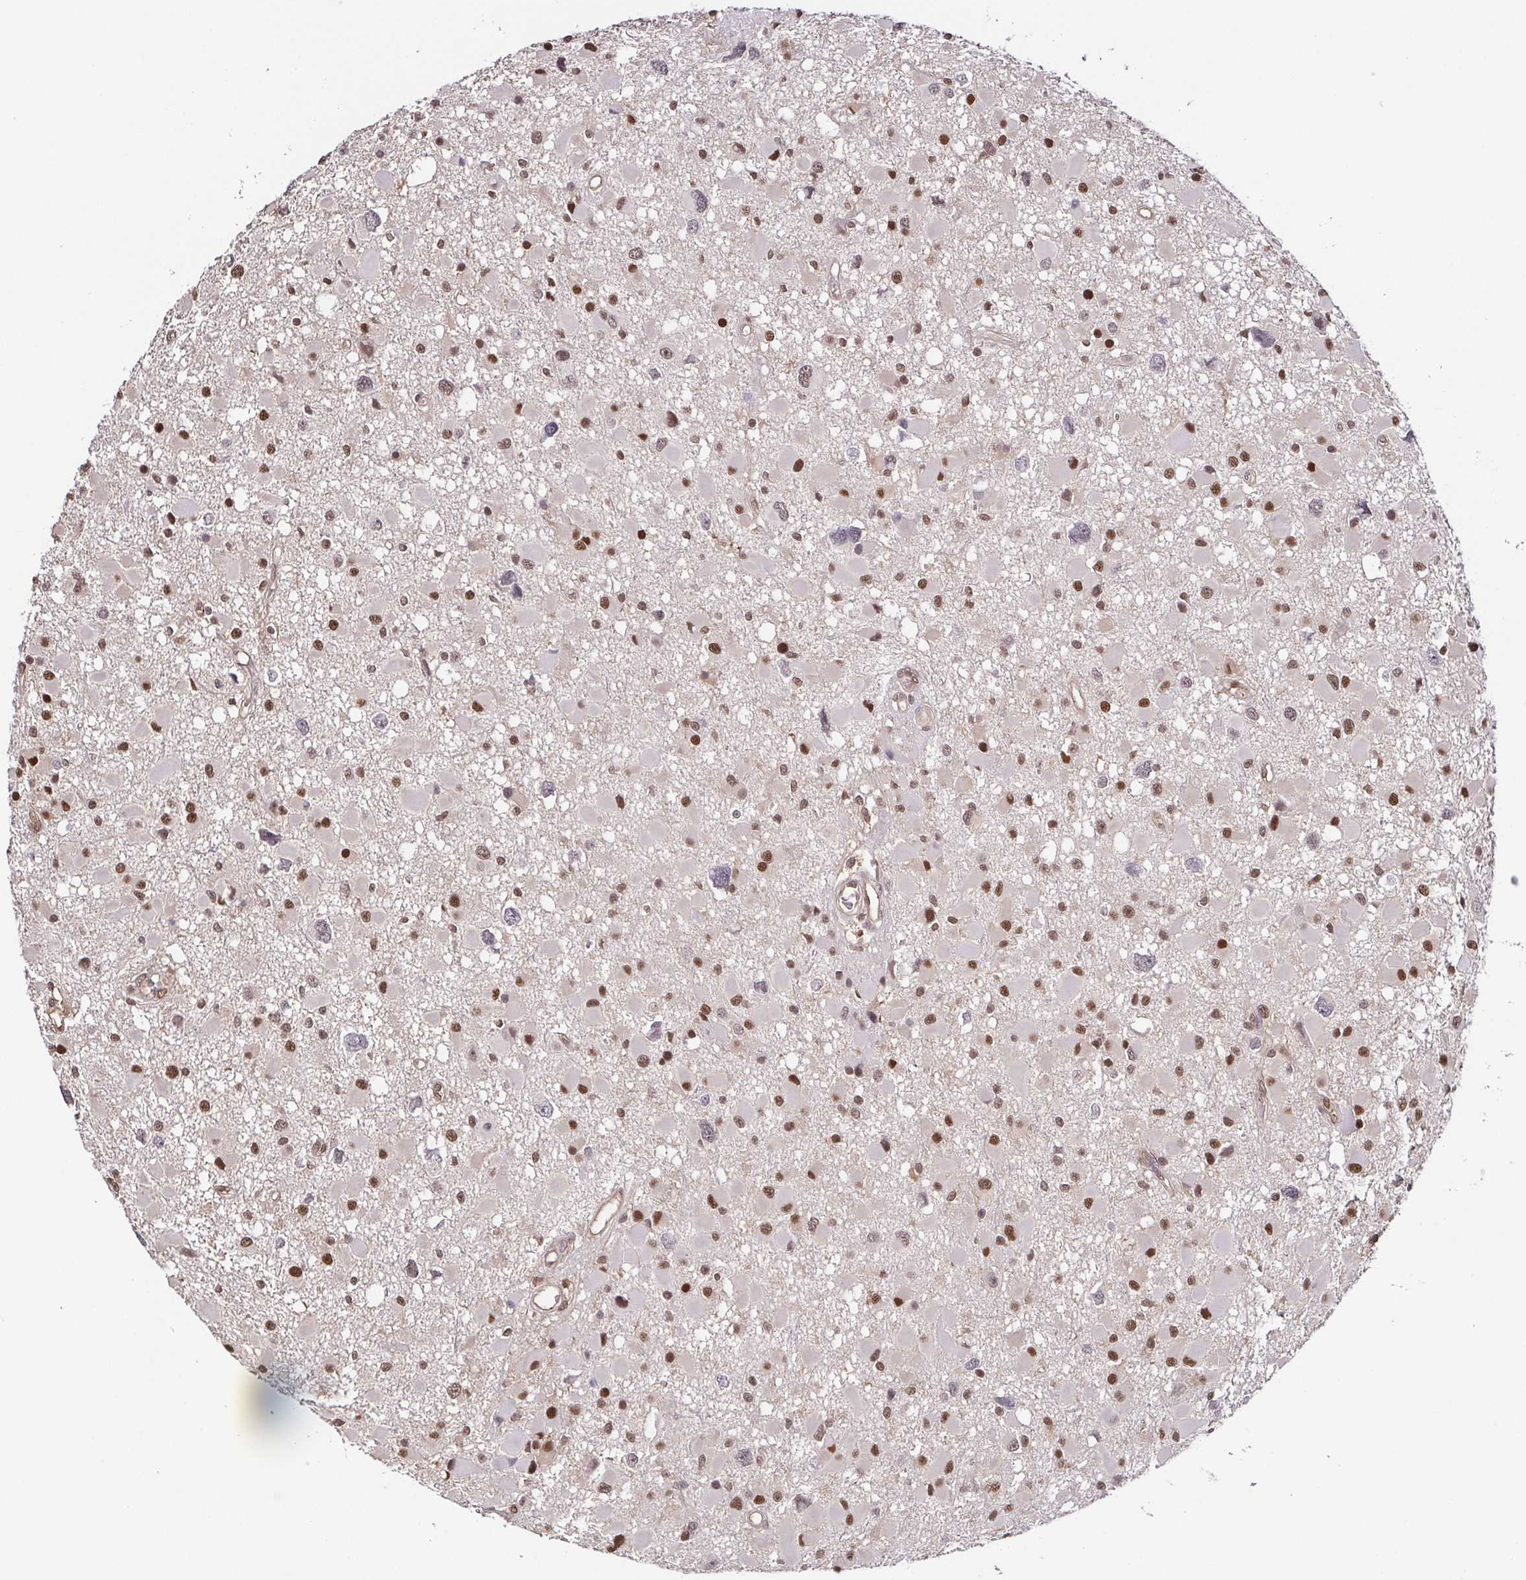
{"staining": {"intensity": "moderate", "quantity": "25%-75%", "location": "nuclear"}, "tissue": "glioma", "cell_type": "Tumor cells", "image_type": "cancer", "snomed": [{"axis": "morphology", "description": "Glioma, malignant, High grade"}, {"axis": "topography", "description": "Brain"}], "caption": "DAB immunohistochemical staining of human glioma reveals moderate nuclear protein positivity in approximately 25%-75% of tumor cells.", "gene": "PSMB9", "patient": {"sex": "male", "age": 54}}